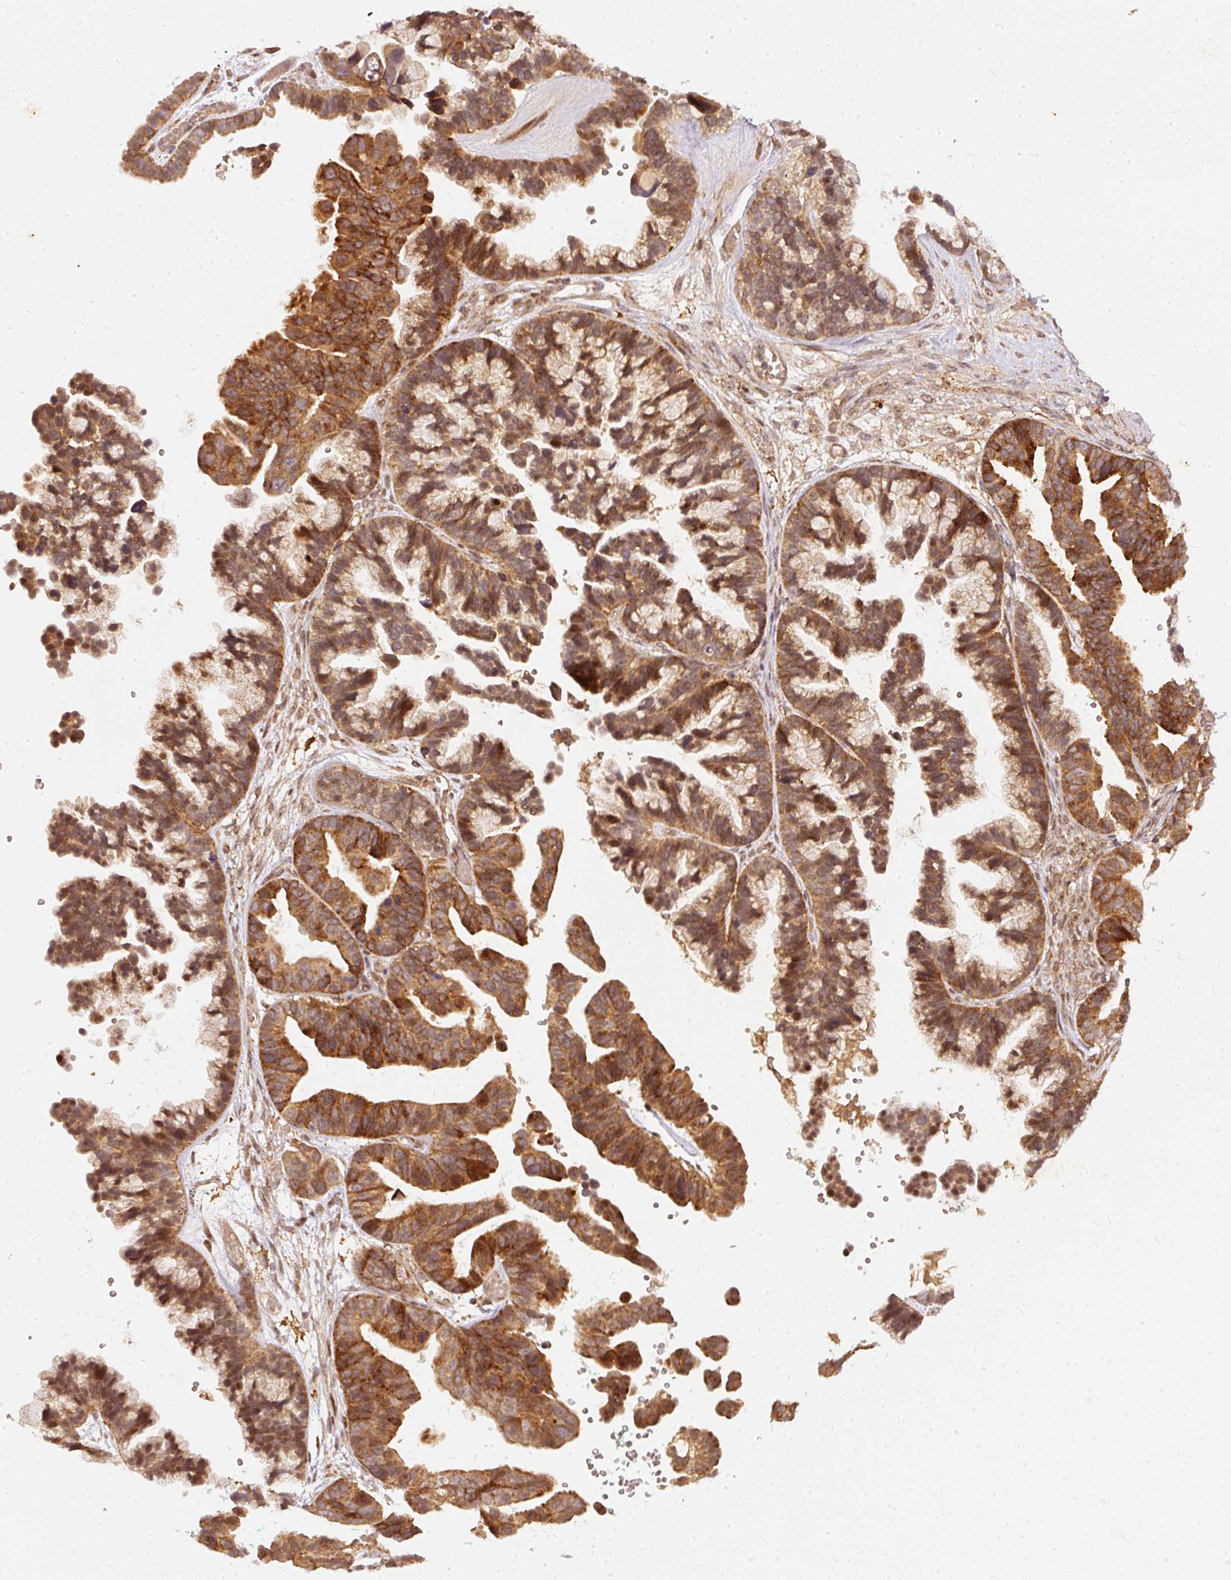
{"staining": {"intensity": "moderate", "quantity": ">75%", "location": "cytoplasmic/membranous"}, "tissue": "ovarian cancer", "cell_type": "Tumor cells", "image_type": "cancer", "snomed": [{"axis": "morphology", "description": "Cystadenocarcinoma, serous, NOS"}, {"axis": "topography", "description": "Ovary"}], "caption": "Immunohistochemistry (DAB (3,3'-diaminobenzidine)) staining of serous cystadenocarcinoma (ovarian) displays moderate cytoplasmic/membranous protein expression in about >75% of tumor cells.", "gene": "ZNF580", "patient": {"sex": "female", "age": 56}}